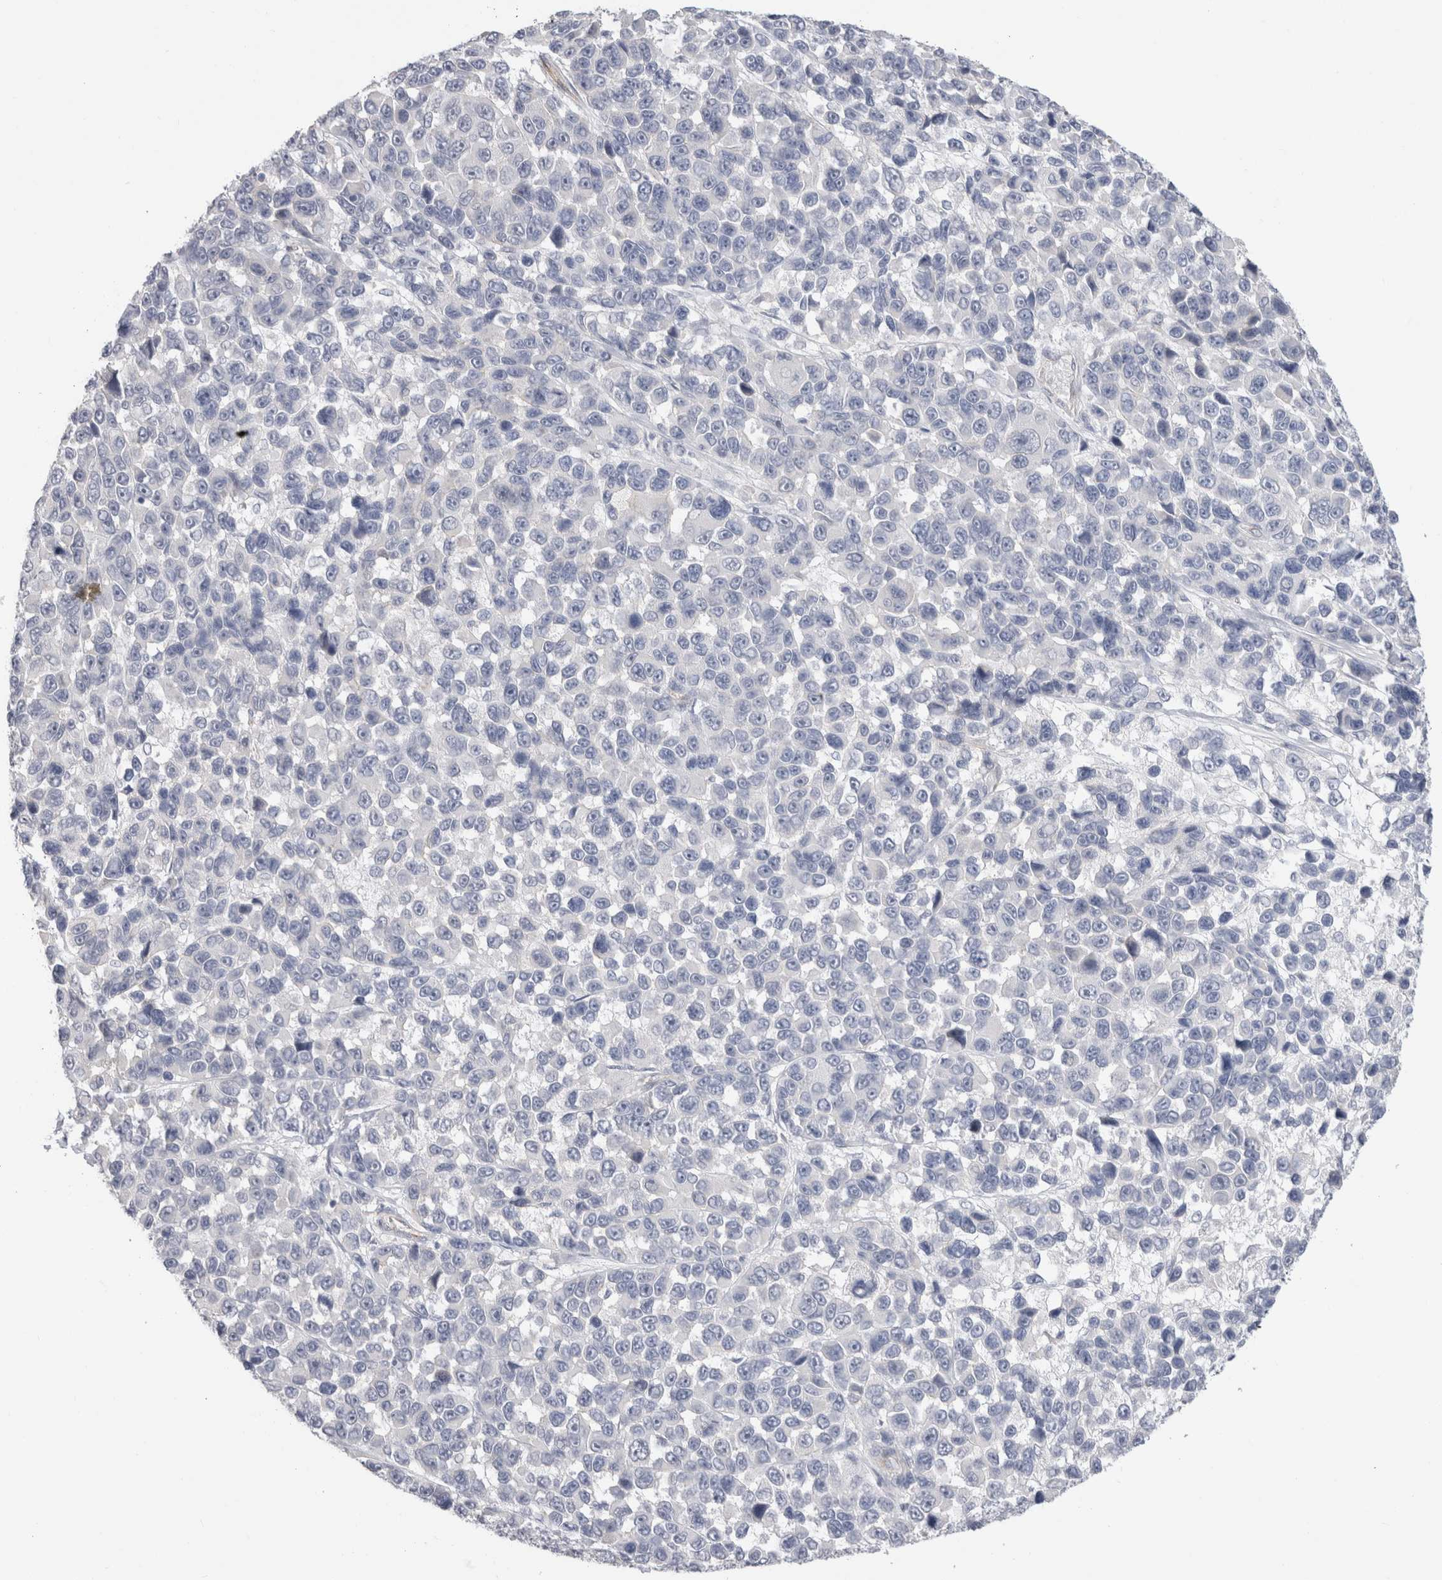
{"staining": {"intensity": "negative", "quantity": "none", "location": "none"}, "tissue": "melanoma", "cell_type": "Tumor cells", "image_type": "cancer", "snomed": [{"axis": "morphology", "description": "Malignant melanoma, NOS"}, {"axis": "topography", "description": "Skin"}], "caption": "Histopathology image shows no significant protein expression in tumor cells of malignant melanoma.", "gene": "AFP", "patient": {"sex": "male", "age": 53}}